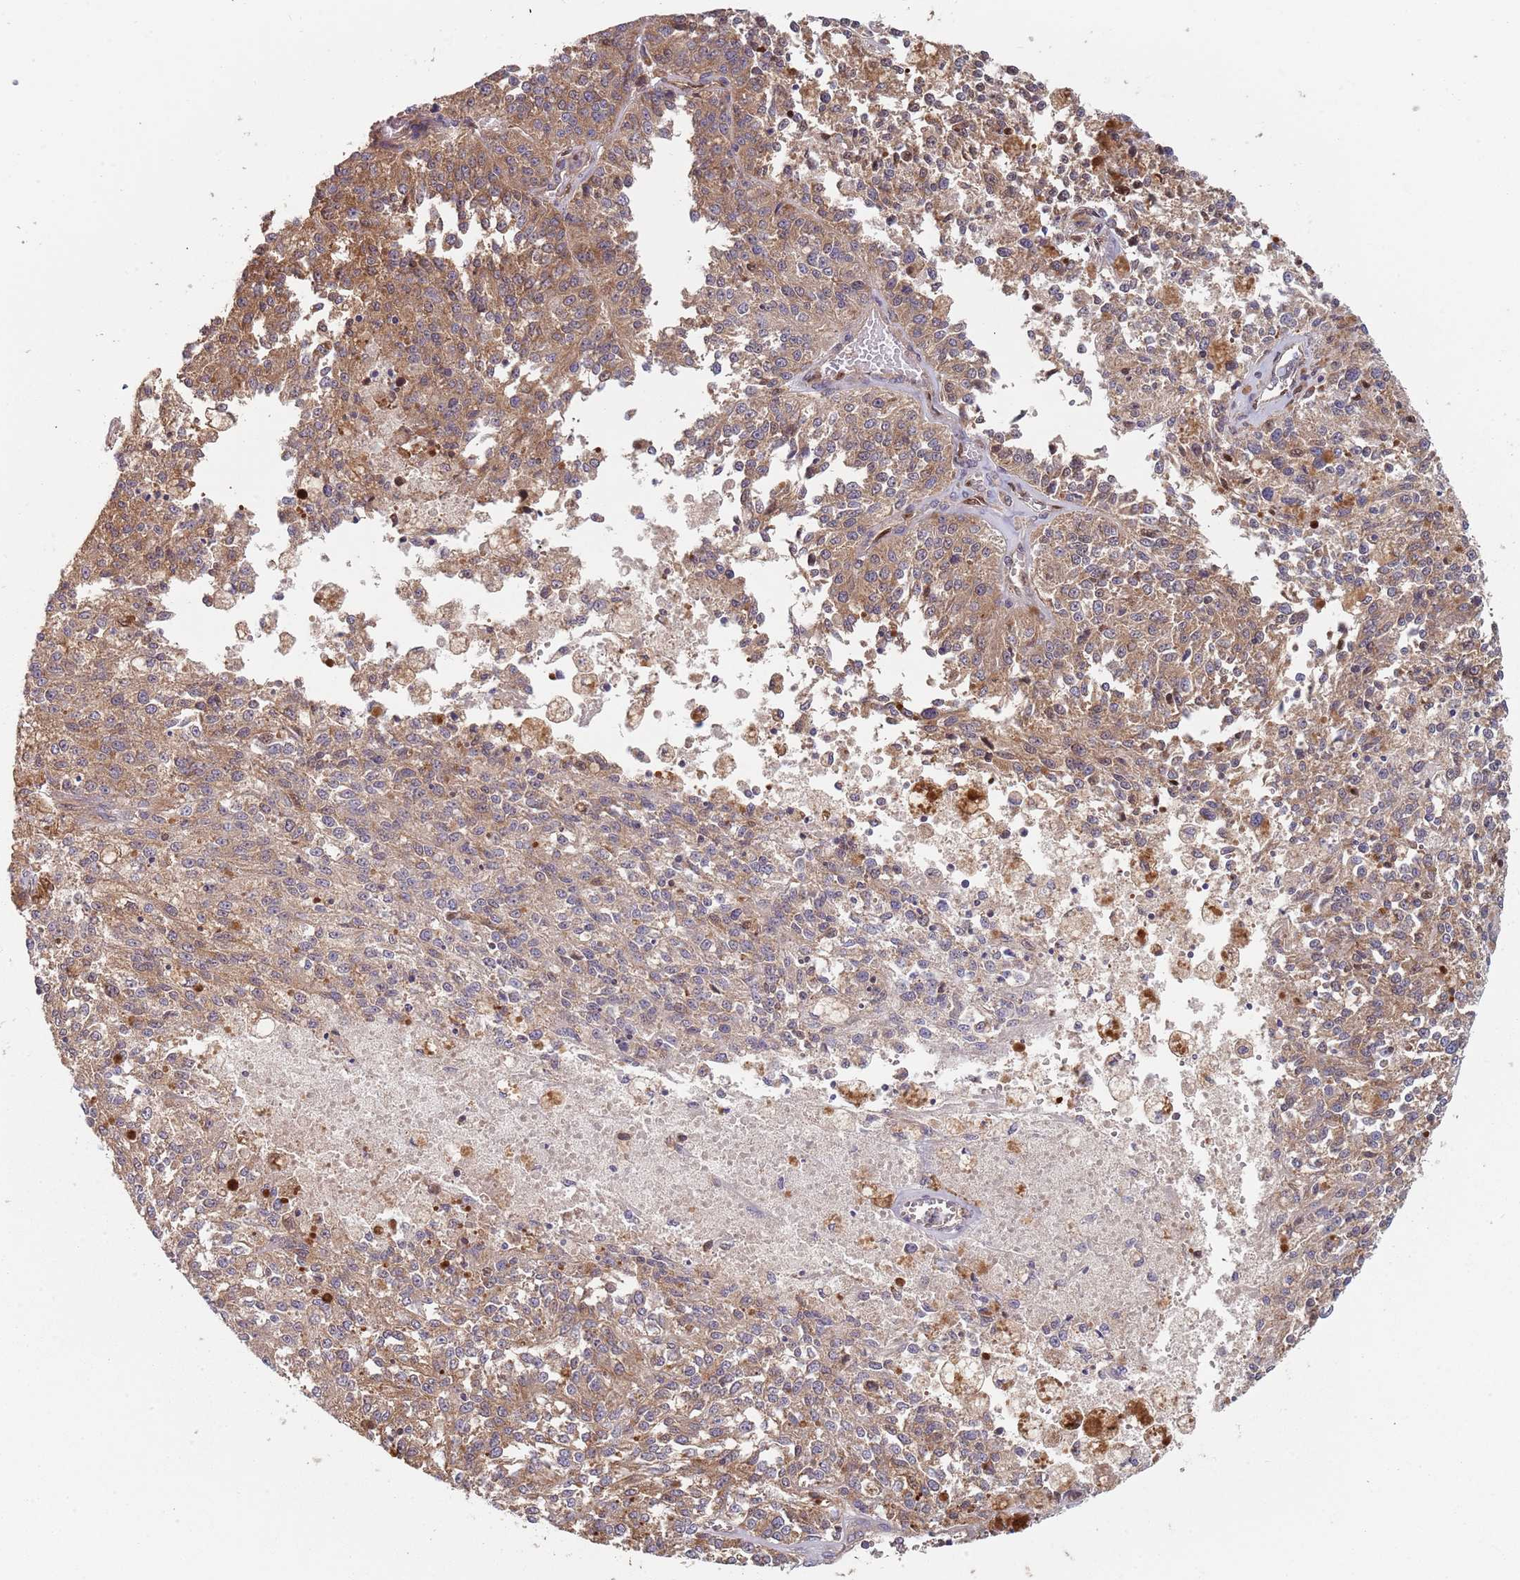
{"staining": {"intensity": "weak", "quantity": "25%-75%", "location": "cytoplasmic/membranous"}, "tissue": "melanoma", "cell_type": "Tumor cells", "image_type": "cancer", "snomed": [{"axis": "morphology", "description": "Malignant melanoma, NOS"}, {"axis": "topography", "description": "Skin"}], "caption": "Brown immunohistochemical staining in human melanoma shows weak cytoplasmic/membranous positivity in approximately 25%-75% of tumor cells. (brown staining indicates protein expression, while blue staining denotes nuclei).", "gene": "GDI2", "patient": {"sex": "female", "age": 64}}